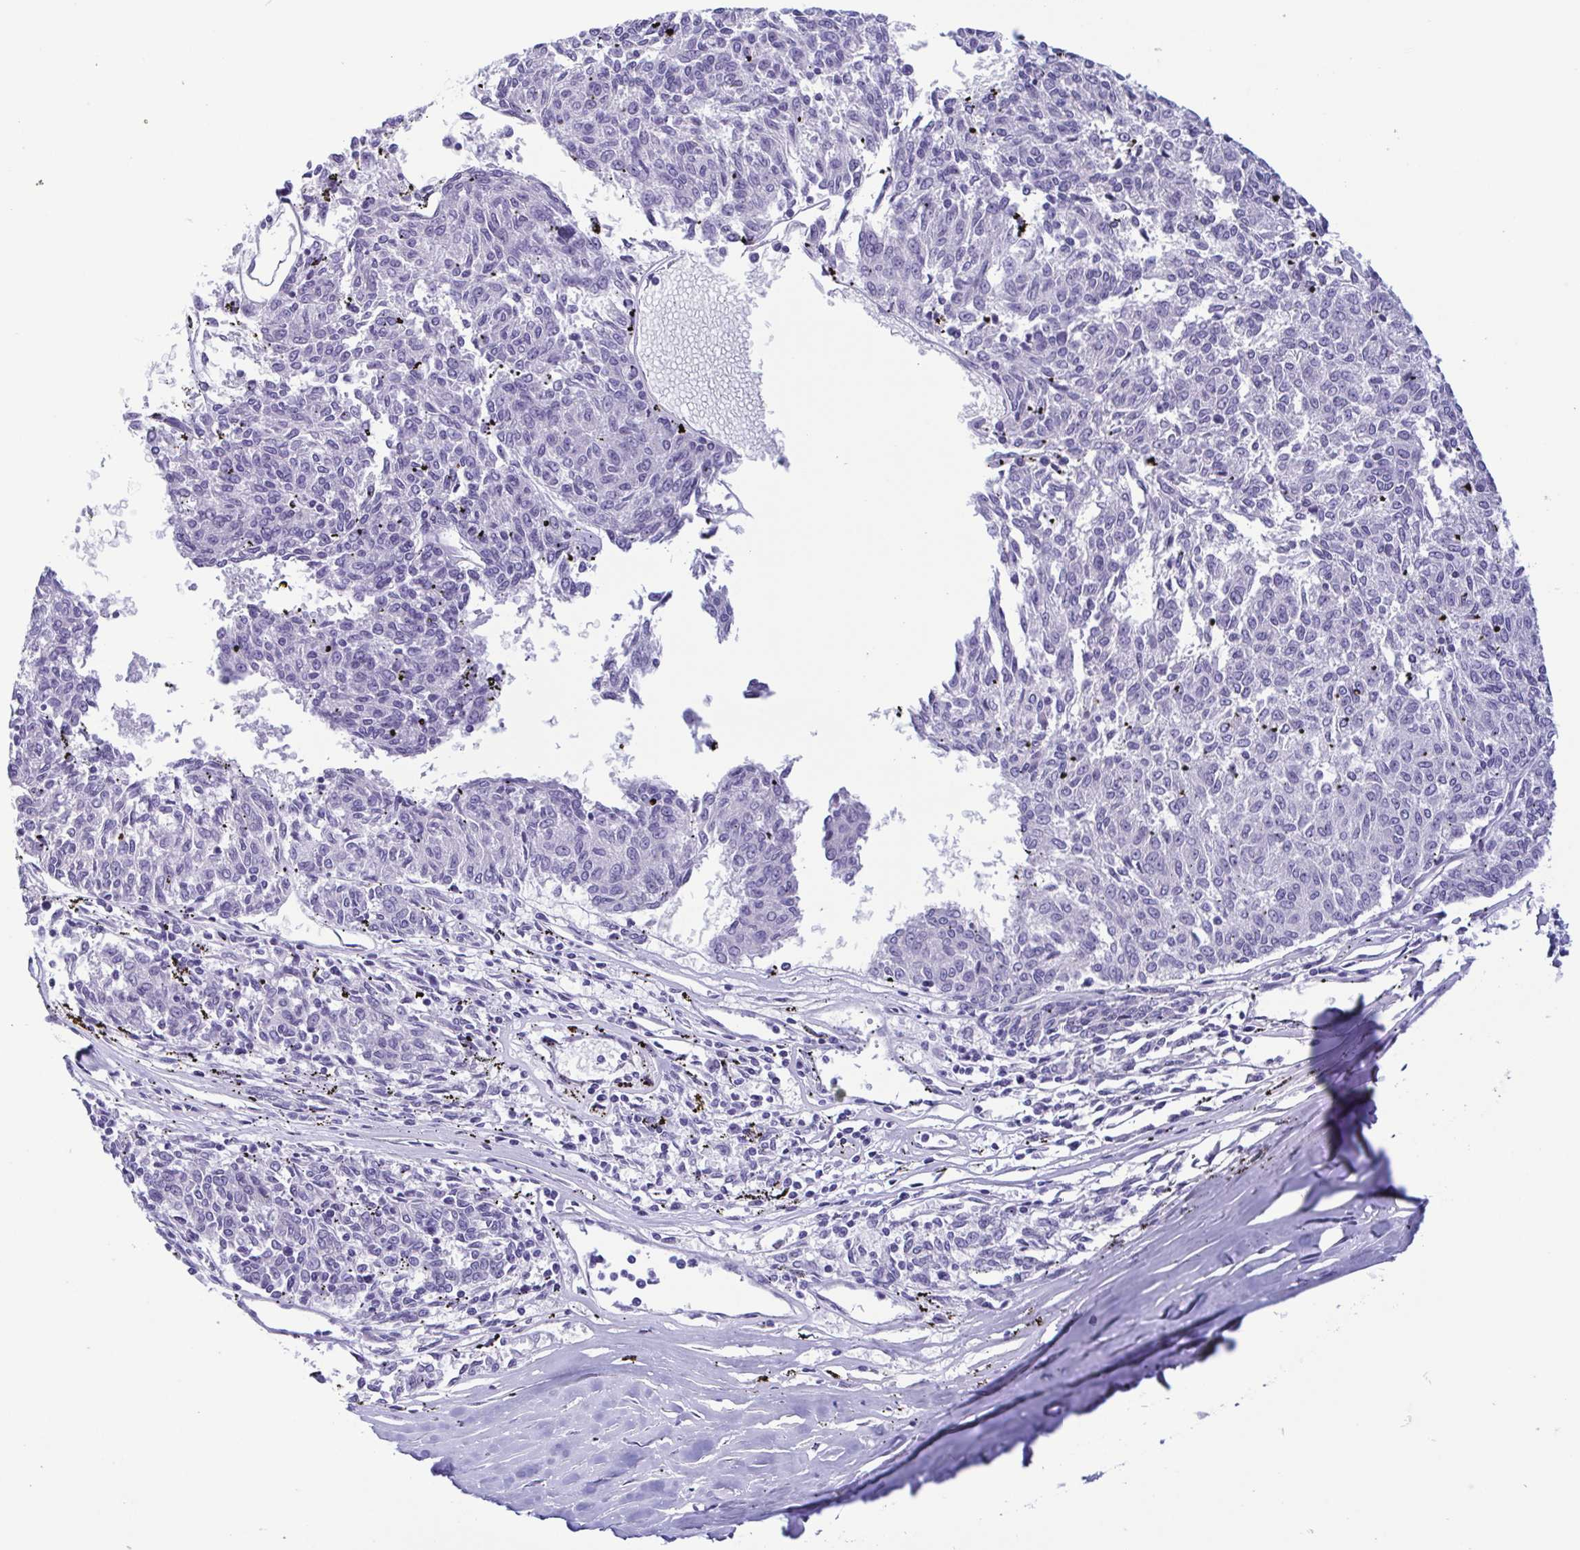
{"staining": {"intensity": "negative", "quantity": "none", "location": "none"}, "tissue": "melanoma", "cell_type": "Tumor cells", "image_type": "cancer", "snomed": [{"axis": "morphology", "description": "Malignant melanoma, NOS"}, {"axis": "topography", "description": "Skin"}], "caption": "Protein analysis of malignant melanoma exhibits no significant staining in tumor cells.", "gene": "MYL7", "patient": {"sex": "female", "age": 72}}